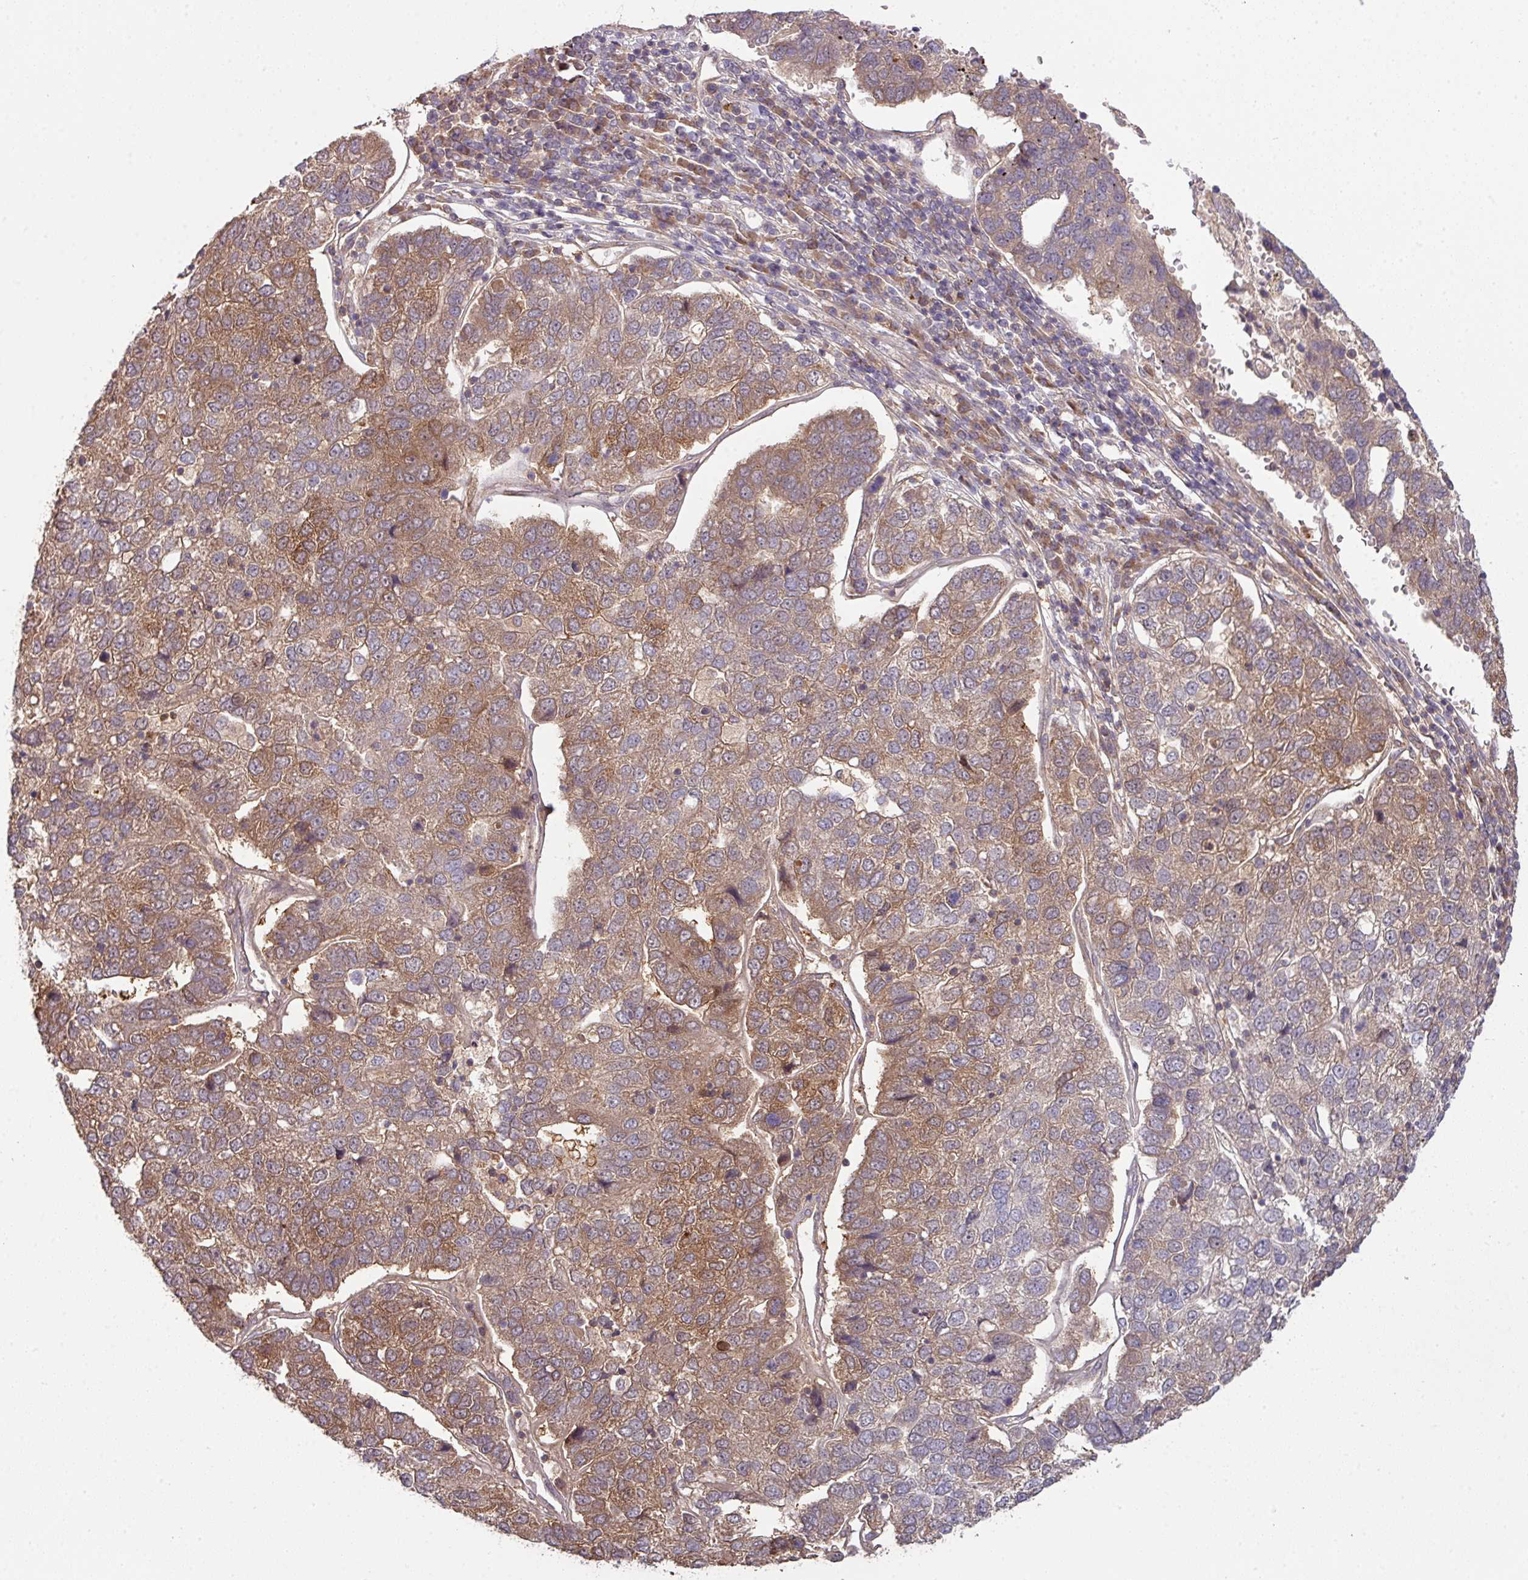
{"staining": {"intensity": "moderate", "quantity": ">75%", "location": "cytoplasmic/membranous"}, "tissue": "pancreatic cancer", "cell_type": "Tumor cells", "image_type": "cancer", "snomed": [{"axis": "morphology", "description": "Adenocarcinoma, NOS"}, {"axis": "topography", "description": "Pancreas"}], "caption": "Pancreatic cancer (adenocarcinoma) was stained to show a protein in brown. There is medium levels of moderate cytoplasmic/membranous positivity in about >75% of tumor cells.", "gene": "SLAMF6", "patient": {"sex": "female", "age": 61}}